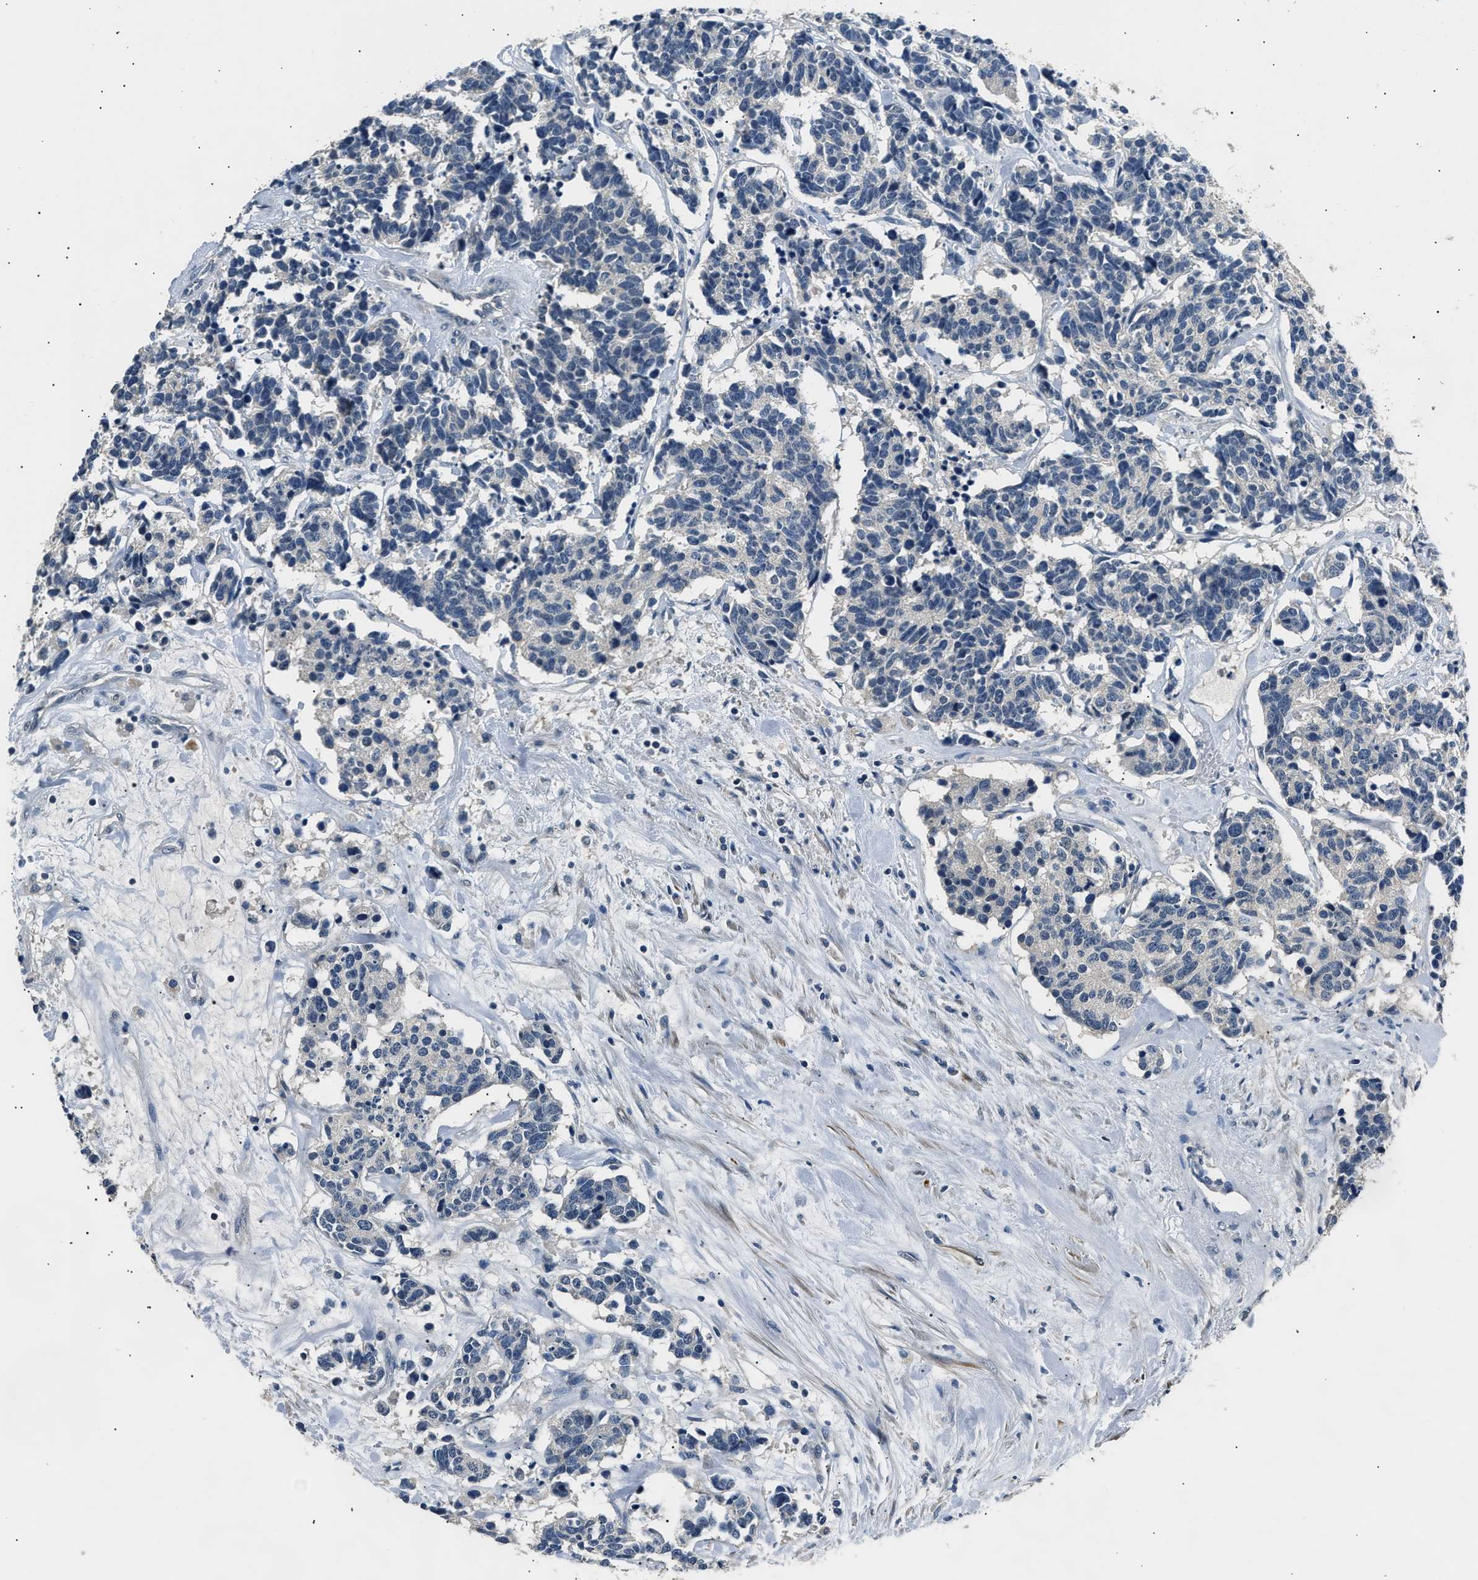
{"staining": {"intensity": "negative", "quantity": "none", "location": "none"}, "tissue": "carcinoid", "cell_type": "Tumor cells", "image_type": "cancer", "snomed": [{"axis": "morphology", "description": "Carcinoma, NOS"}, {"axis": "morphology", "description": "Carcinoid, malignant, NOS"}, {"axis": "topography", "description": "Urinary bladder"}], "caption": "DAB immunohistochemical staining of human carcinoma shows no significant expression in tumor cells. (Stains: DAB IHC with hematoxylin counter stain, Microscopy: brightfield microscopy at high magnification).", "gene": "INHA", "patient": {"sex": "male", "age": 57}}